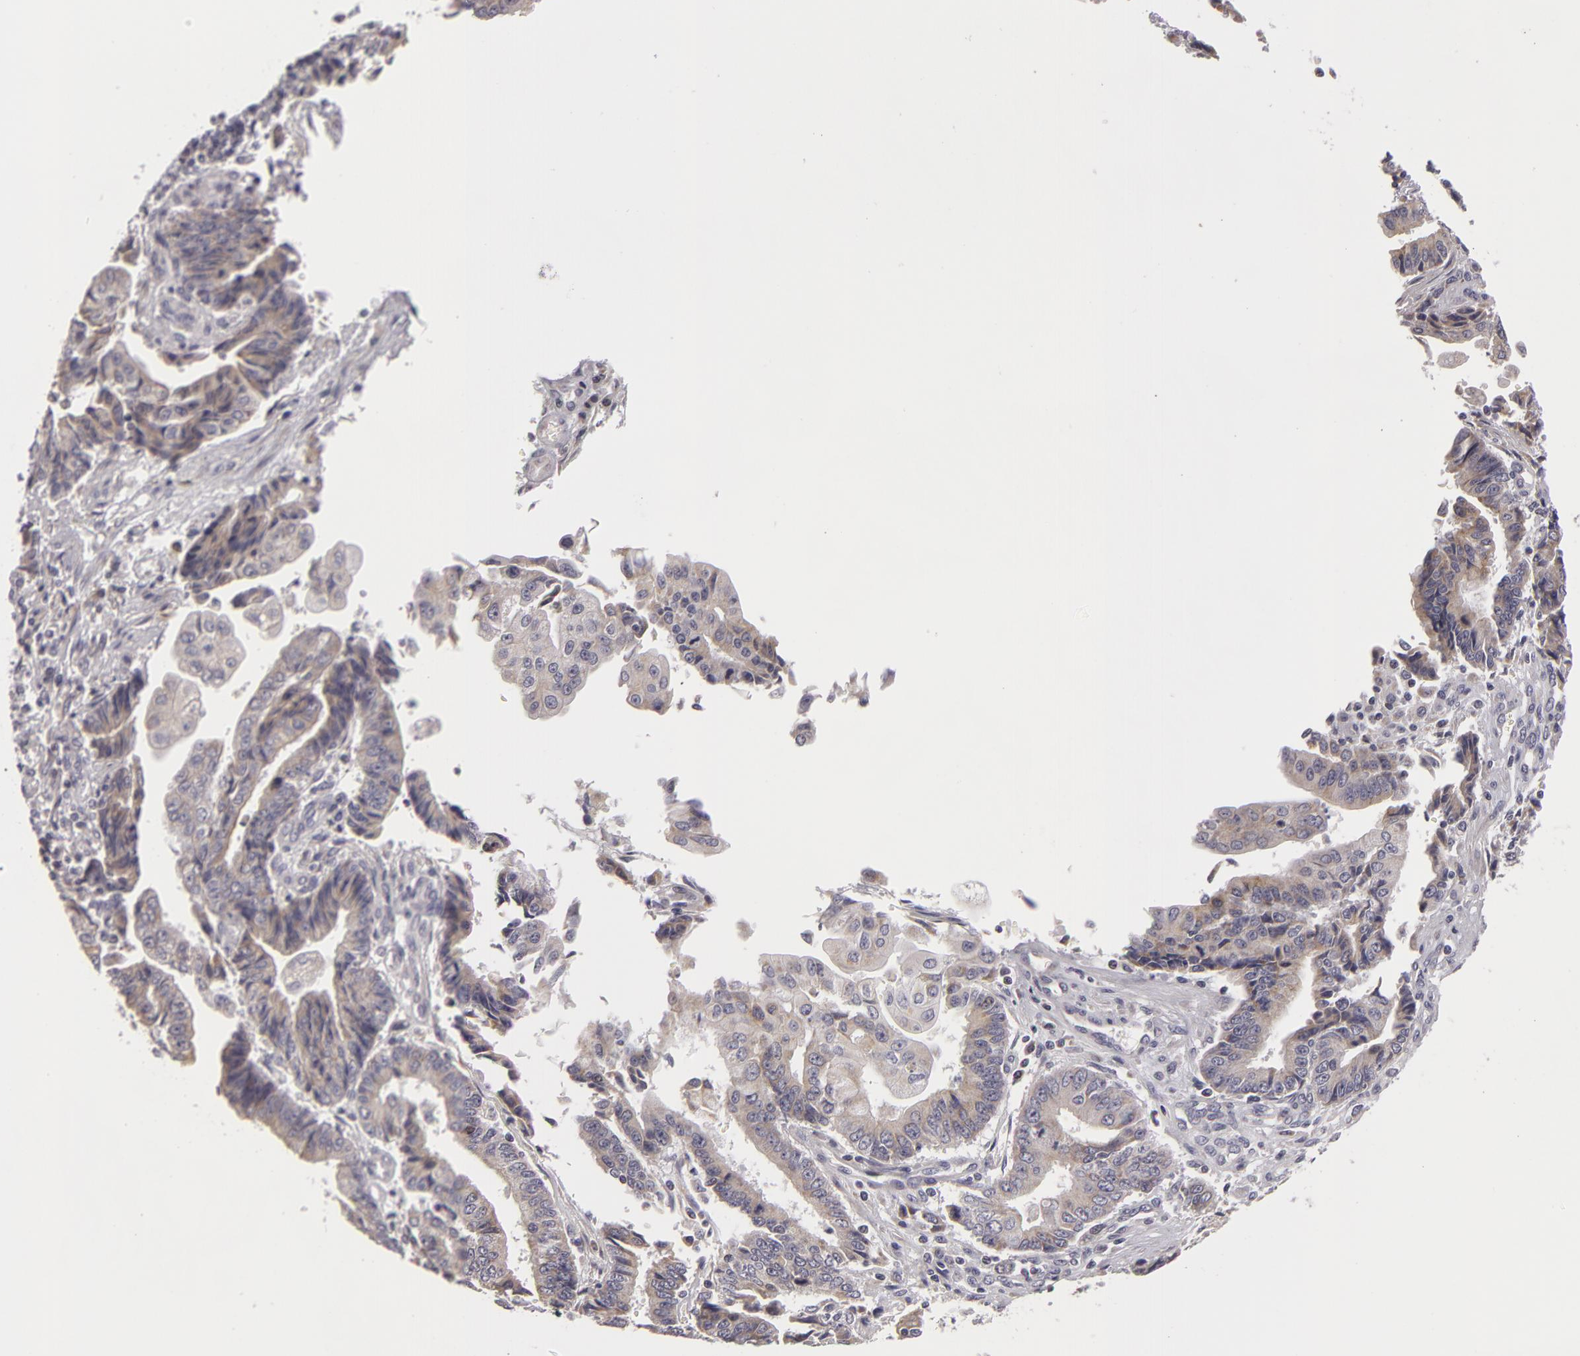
{"staining": {"intensity": "weak", "quantity": "<25%", "location": "cytoplasmic/membranous"}, "tissue": "endometrial cancer", "cell_type": "Tumor cells", "image_type": "cancer", "snomed": [{"axis": "morphology", "description": "Adenocarcinoma, NOS"}, {"axis": "topography", "description": "Endometrium"}], "caption": "This is an immunohistochemistry (IHC) photomicrograph of human endometrial adenocarcinoma. There is no staining in tumor cells.", "gene": "ATP2B3", "patient": {"sex": "female", "age": 75}}